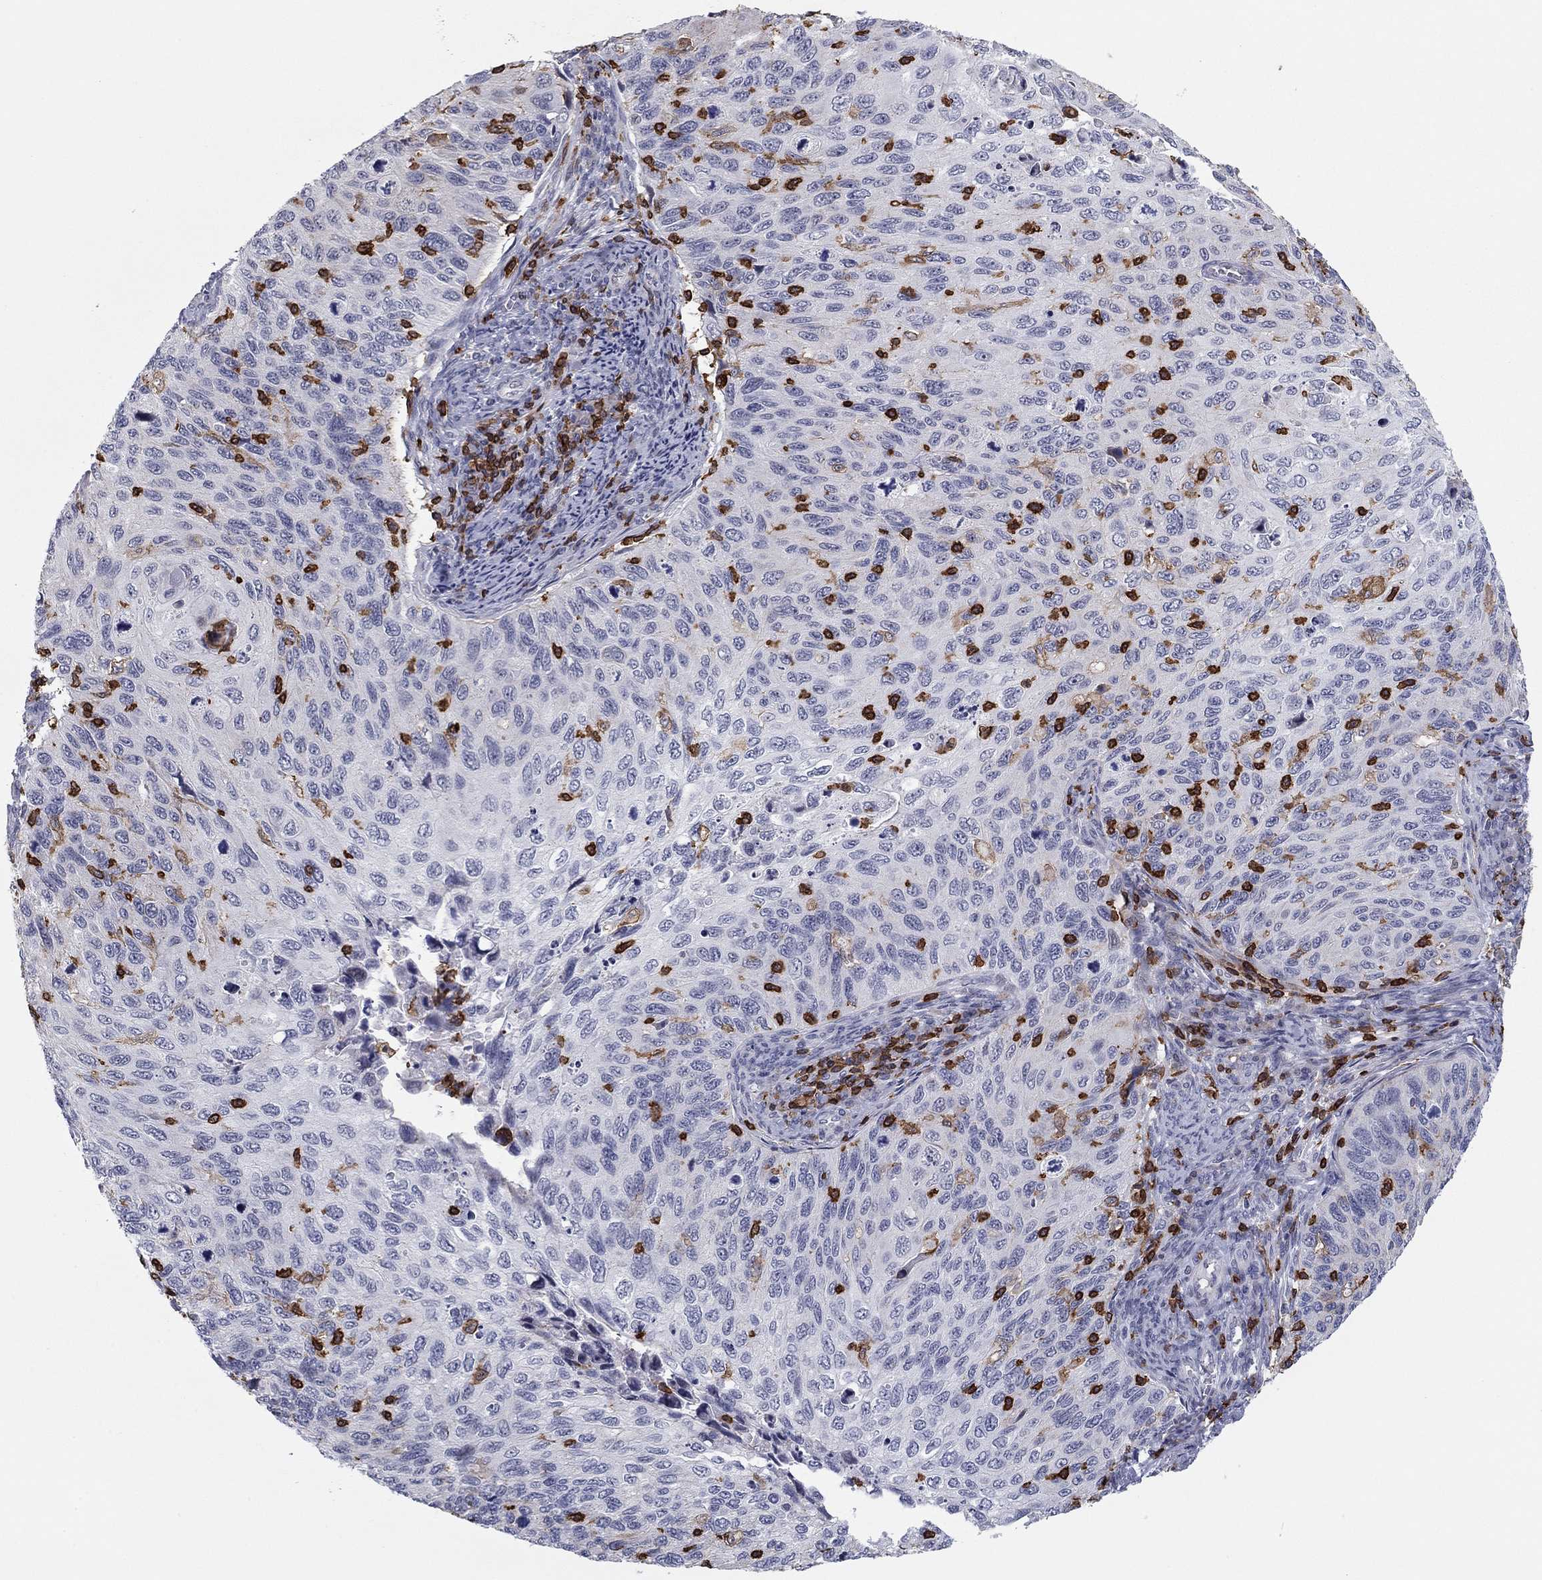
{"staining": {"intensity": "negative", "quantity": "none", "location": "none"}, "tissue": "cervical cancer", "cell_type": "Tumor cells", "image_type": "cancer", "snomed": [{"axis": "morphology", "description": "Squamous cell carcinoma, NOS"}, {"axis": "topography", "description": "Cervix"}], "caption": "There is no significant positivity in tumor cells of cervical cancer.", "gene": "ARHGAP27", "patient": {"sex": "female", "age": 70}}